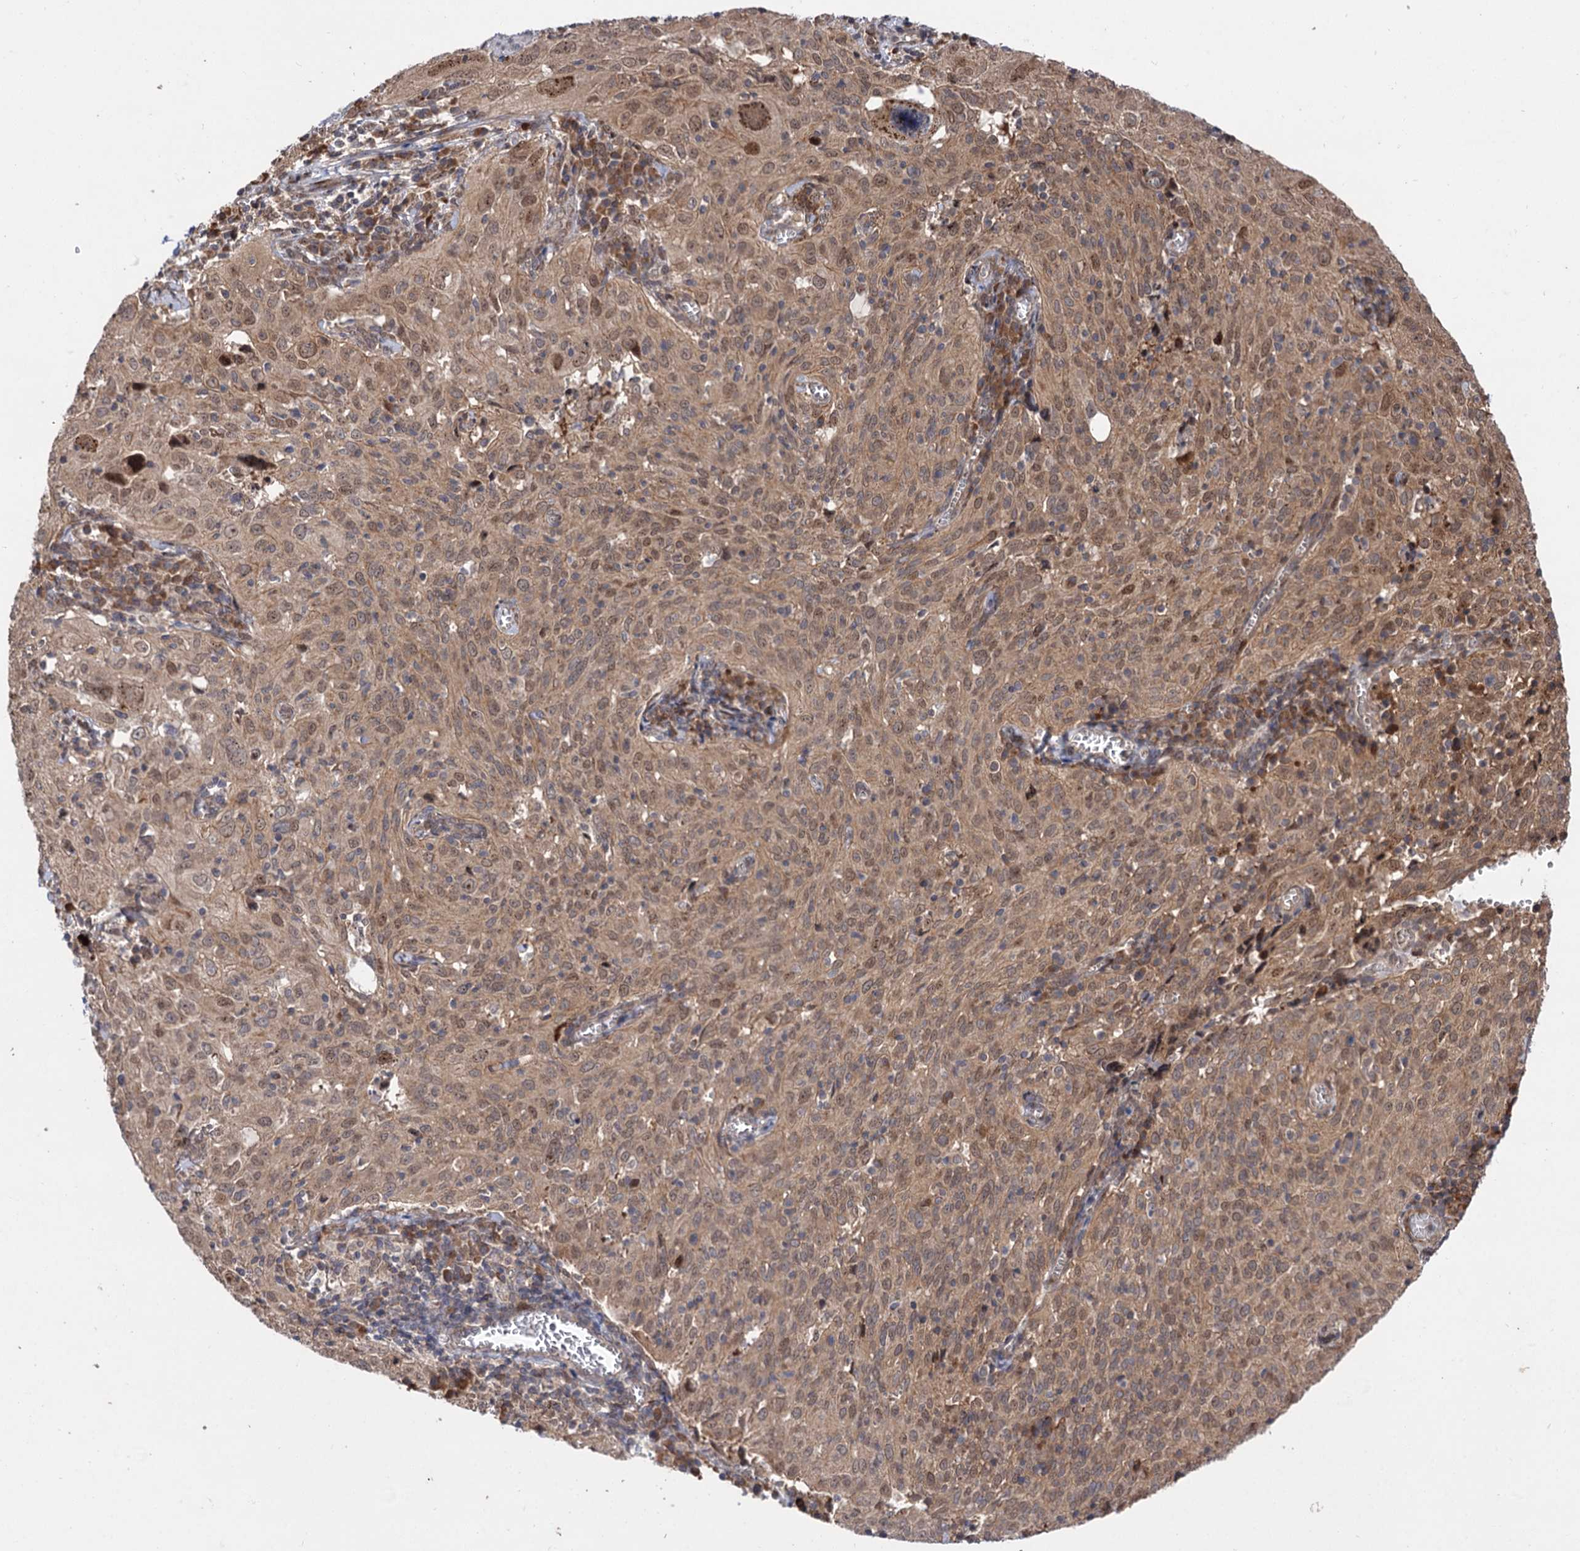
{"staining": {"intensity": "moderate", "quantity": "25%-75%", "location": "cytoplasmic/membranous,nuclear"}, "tissue": "cervical cancer", "cell_type": "Tumor cells", "image_type": "cancer", "snomed": [{"axis": "morphology", "description": "Squamous cell carcinoma, NOS"}, {"axis": "topography", "description": "Cervix"}], "caption": "Immunohistochemistry (IHC) (DAB (3,3'-diaminobenzidine)) staining of cervical cancer displays moderate cytoplasmic/membranous and nuclear protein positivity in about 25%-75% of tumor cells. The protein is stained brown, and the nuclei are stained in blue (DAB (3,3'-diaminobenzidine) IHC with brightfield microscopy, high magnification).", "gene": "FBXW8", "patient": {"sex": "female", "age": 31}}